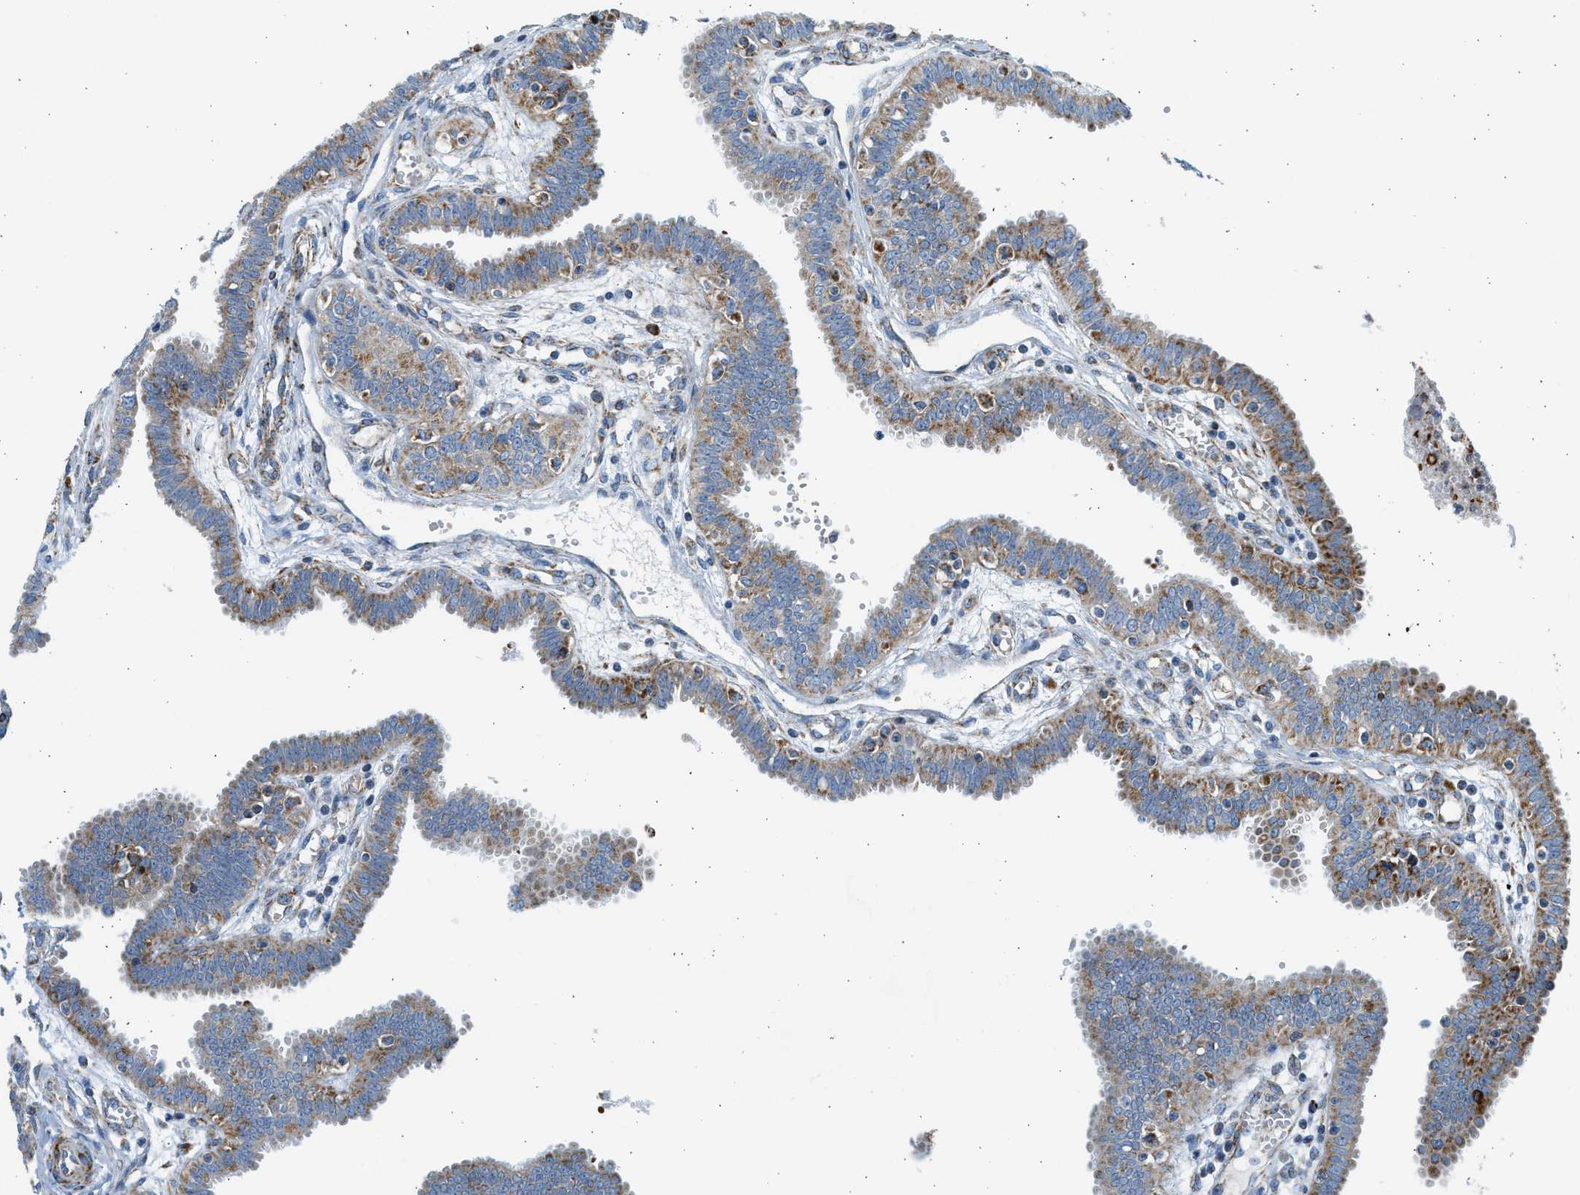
{"staining": {"intensity": "moderate", "quantity": "25%-75%", "location": "cytoplasmic/membranous"}, "tissue": "fallopian tube", "cell_type": "Glandular cells", "image_type": "normal", "snomed": [{"axis": "morphology", "description": "Normal tissue, NOS"}, {"axis": "topography", "description": "Fallopian tube"}], "caption": "DAB immunohistochemical staining of benign fallopian tube exhibits moderate cytoplasmic/membranous protein expression in approximately 25%-75% of glandular cells. Nuclei are stained in blue.", "gene": "KCNMB3", "patient": {"sex": "female", "age": 32}}